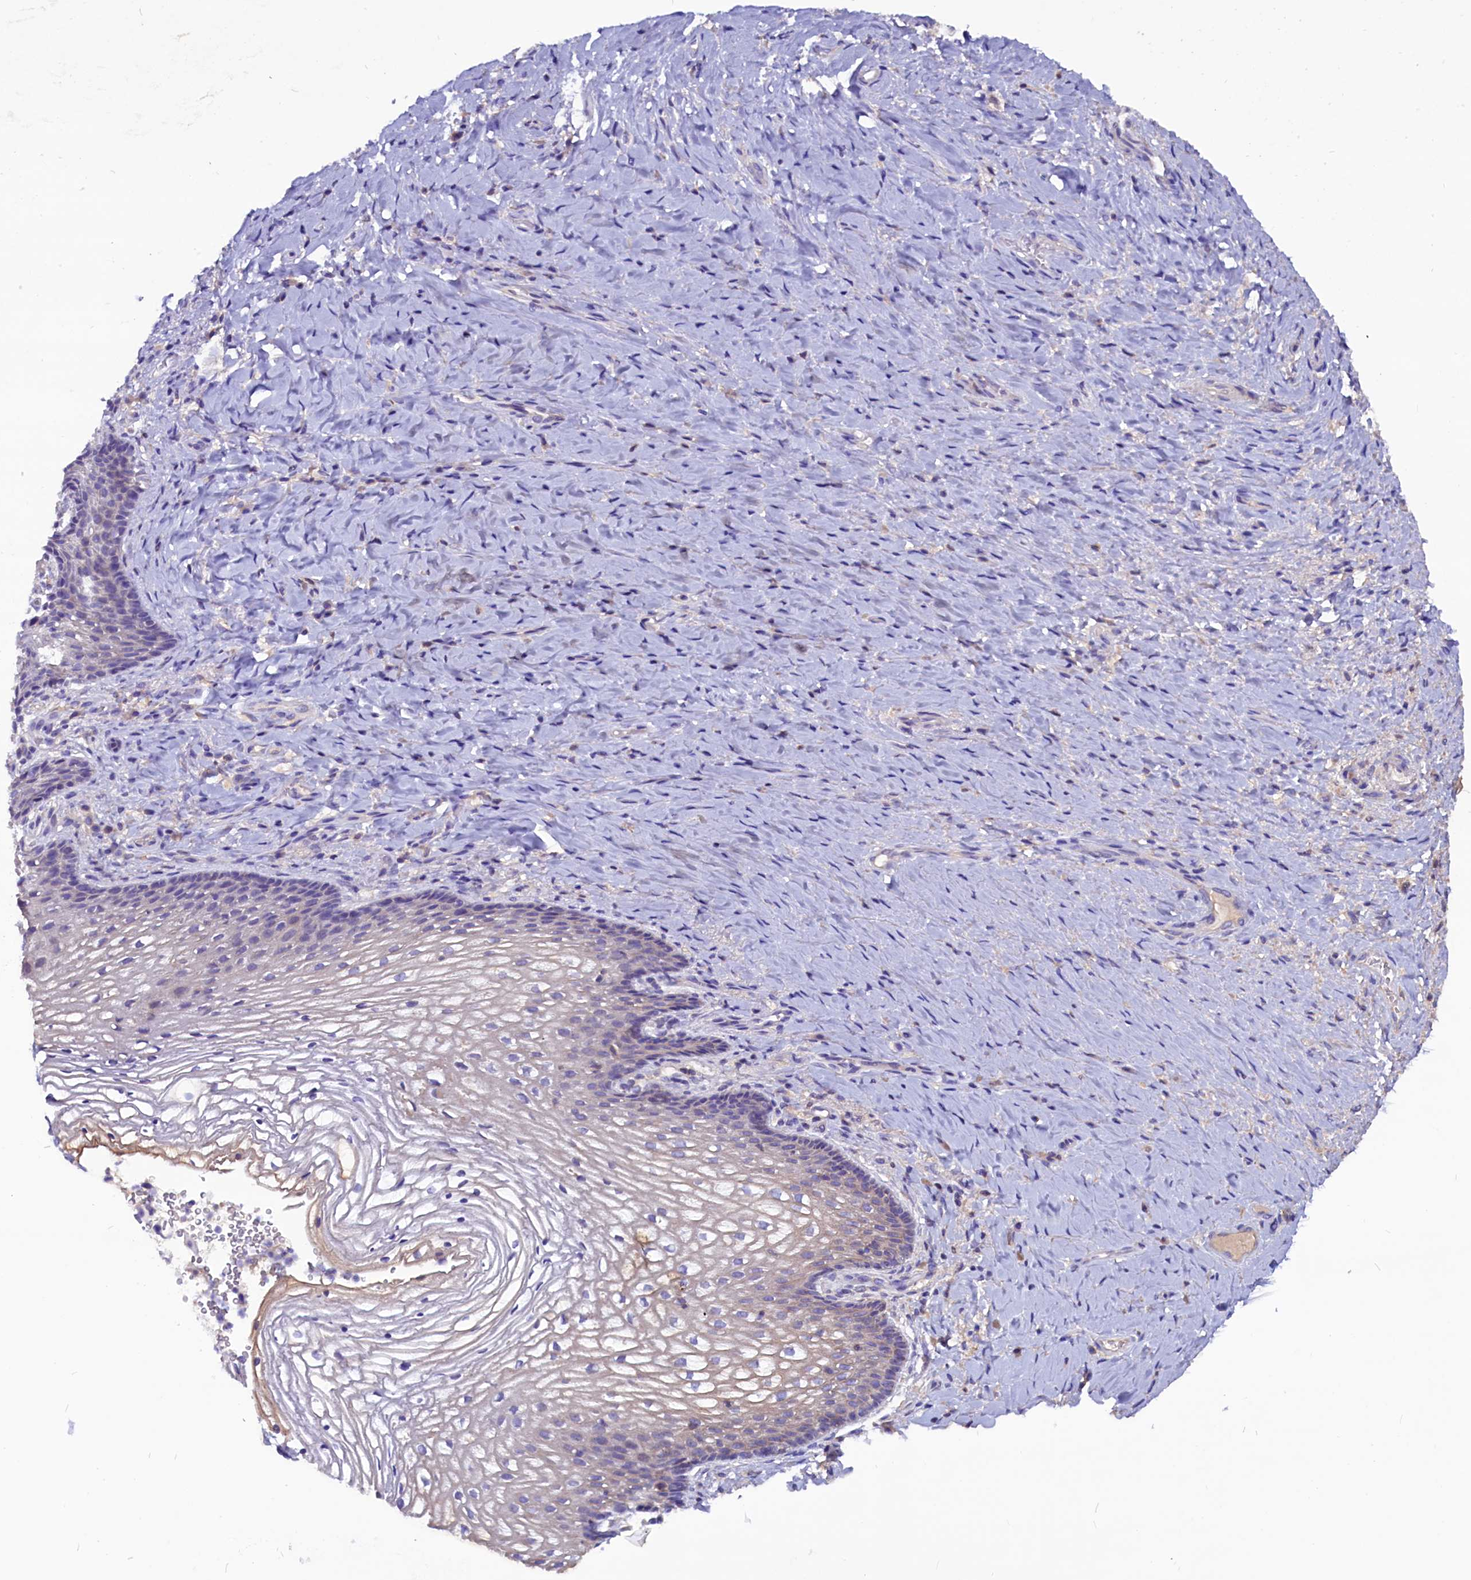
{"staining": {"intensity": "negative", "quantity": "none", "location": "none"}, "tissue": "vagina", "cell_type": "Squamous epithelial cells", "image_type": "normal", "snomed": [{"axis": "morphology", "description": "Normal tissue, NOS"}, {"axis": "topography", "description": "Vagina"}], "caption": "The photomicrograph demonstrates no staining of squamous epithelial cells in normal vagina. (DAB immunohistochemistry with hematoxylin counter stain).", "gene": "CCBE1", "patient": {"sex": "female", "age": 60}}